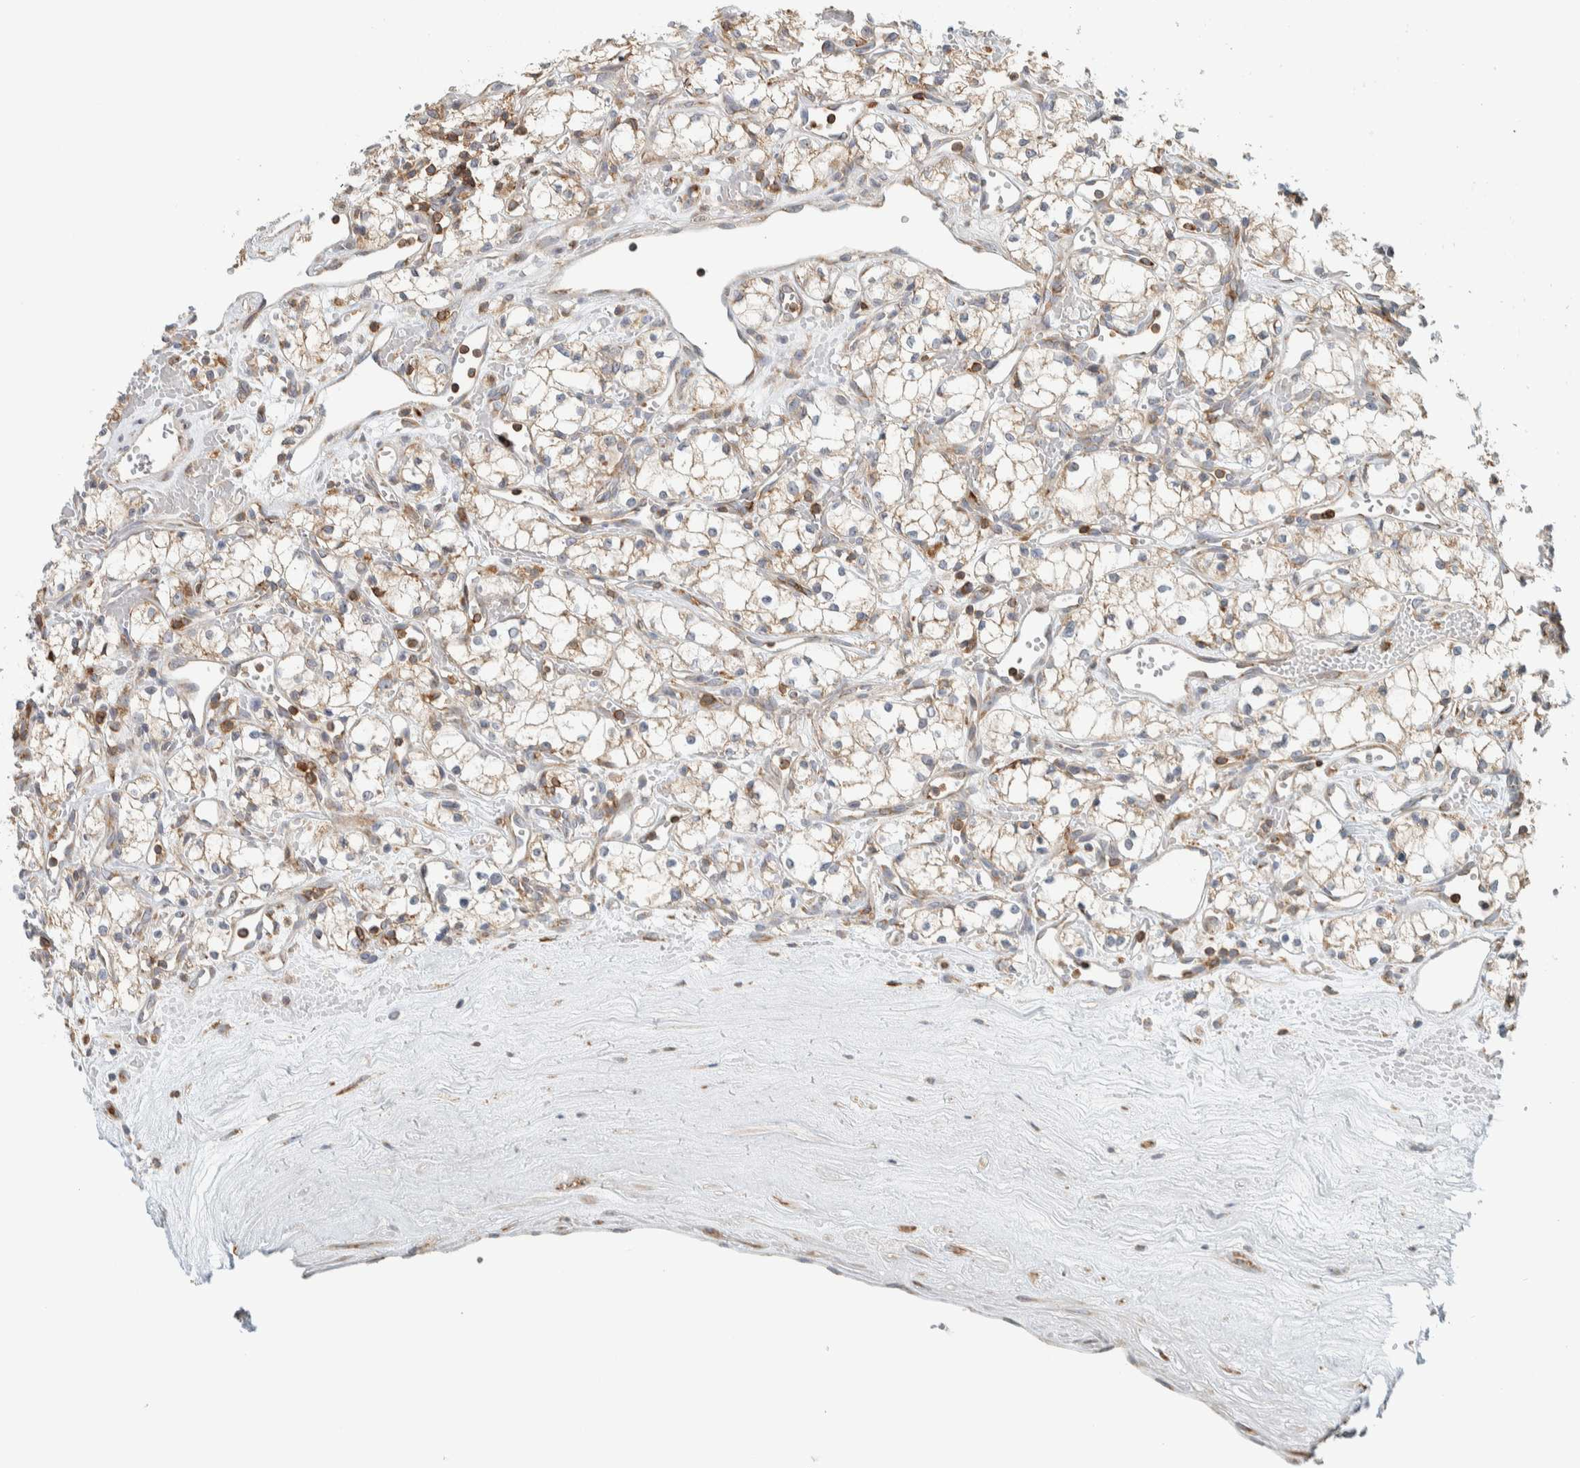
{"staining": {"intensity": "weak", "quantity": "<25%", "location": "cytoplasmic/membranous"}, "tissue": "renal cancer", "cell_type": "Tumor cells", "image_type": "cancer", "snomed": [{"axis": "morphology", "description": "Adenocarcinoma, NOS"}, {"axis": "topography", "description": "Kidney"}], "caption": "Tumor cells show no significant expression in renal adenocarcinoma. (DAB immunohistochemistry with hematoxylin counter stain).", "gene": "CCDC57", "patient": {"sex": "male", "age": 59}}